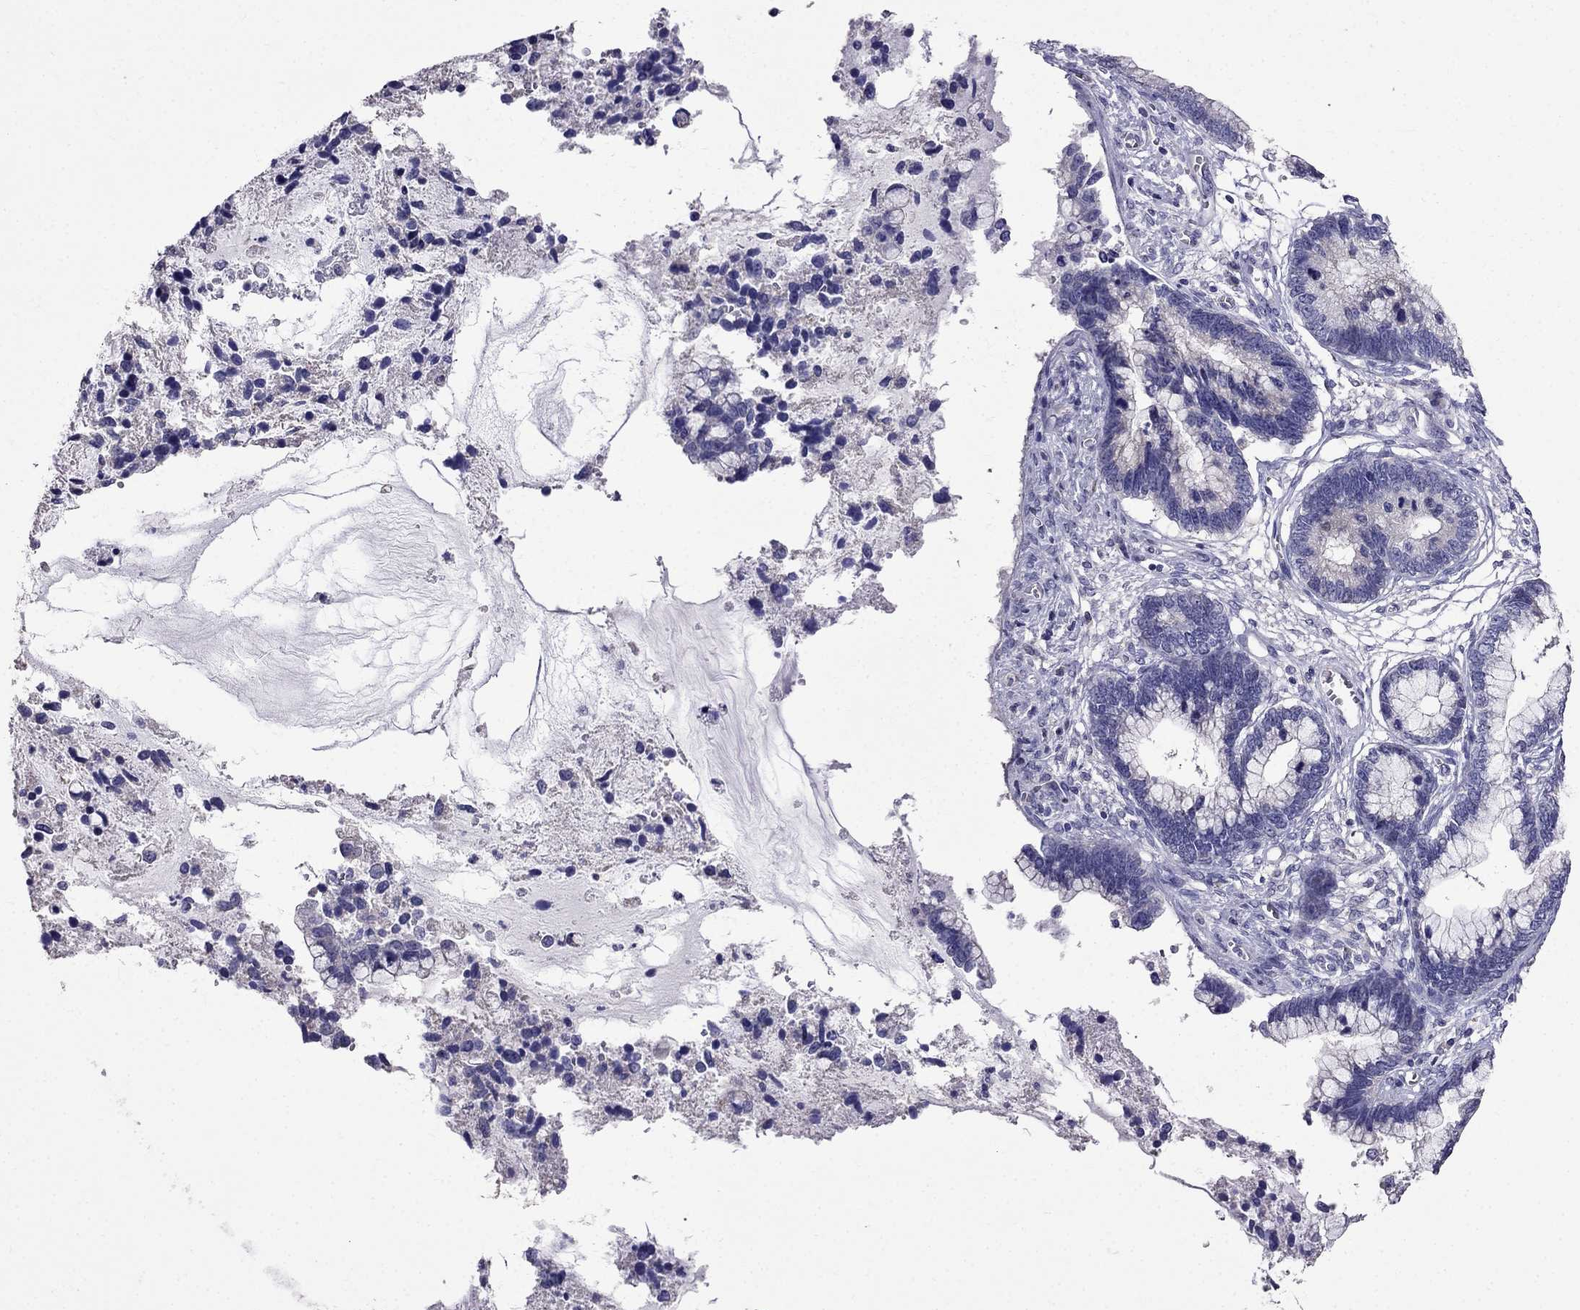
{"staining": {"intensity": "negative", "quantity": "none", "location": "none"}, "tissue": "cervical cancer", "cell_type": "Tumor cells", "image_type": "cancer", "snomed": [{"axis": "morphology", "description": "Adenocarcinoma, NOS"}, {"axis": "topography", "description": "Cervix"}], "caption": "This is an IHC histopathology image of human cervical adenocarcinoma. There is no expression in tumor cells.", "gene": "AK5", "patient": {"sex": "female", "age": 44}}